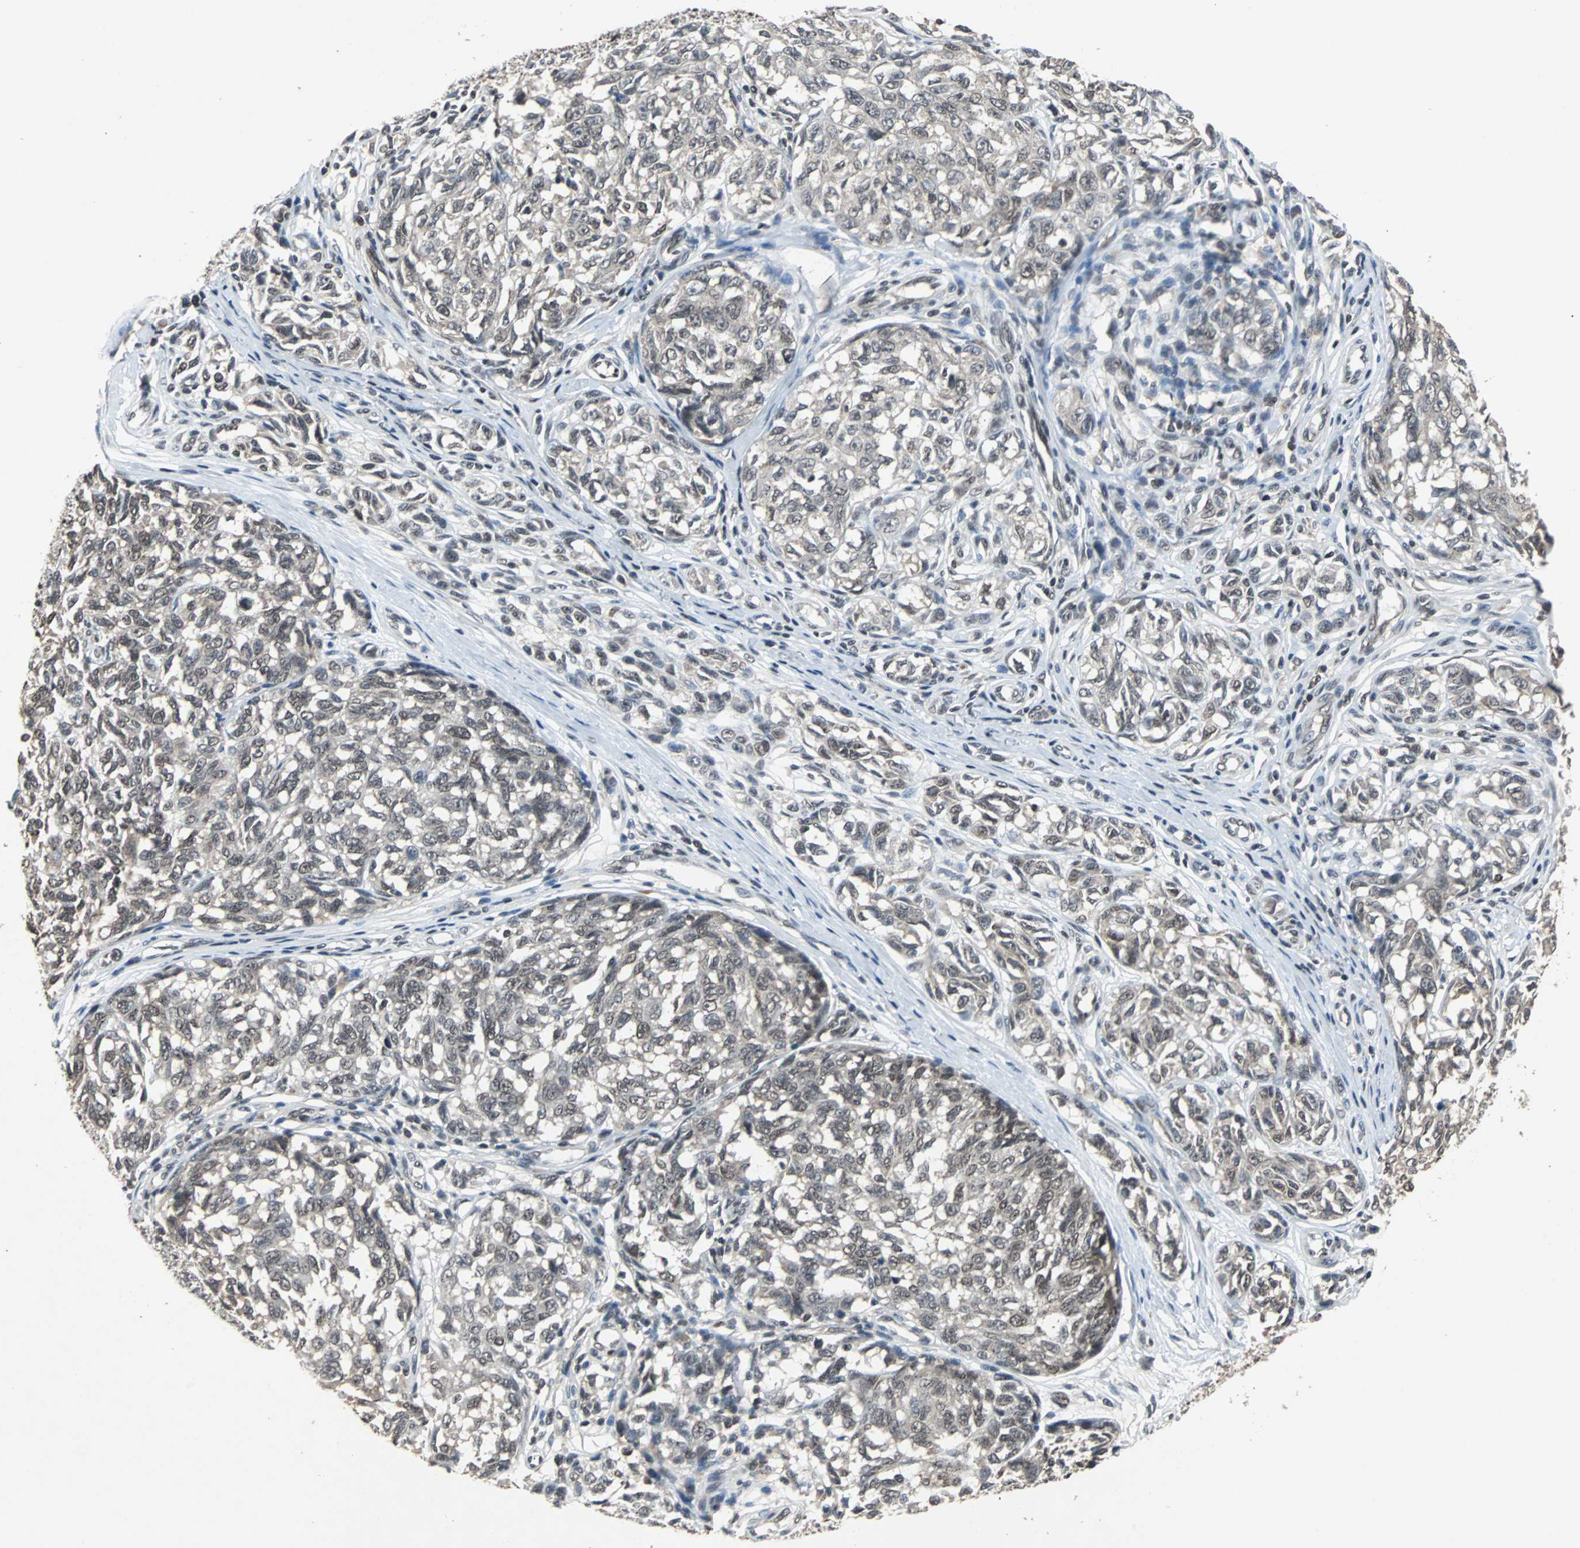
{"staining": {"intensity": "moderate", "quantity": "25%-75%", "location": "nuclear"}, "tissue": "melanoma", "cell_type": "Tumor cells", "image_type": "cancer", "snomed": [{"axis": "morphology", "description": "Malignant melanoma, NOS"}, {"axis": "topography", "description": "Skin"}], "caption": "There is medium levels of moderate nuclear expression in tumor cells of malignant melanoma, as demonstrated by immunohistochemical staining (brown color).", "gene": "PHC1", "patient": {"sex": "female", "age": 64}}